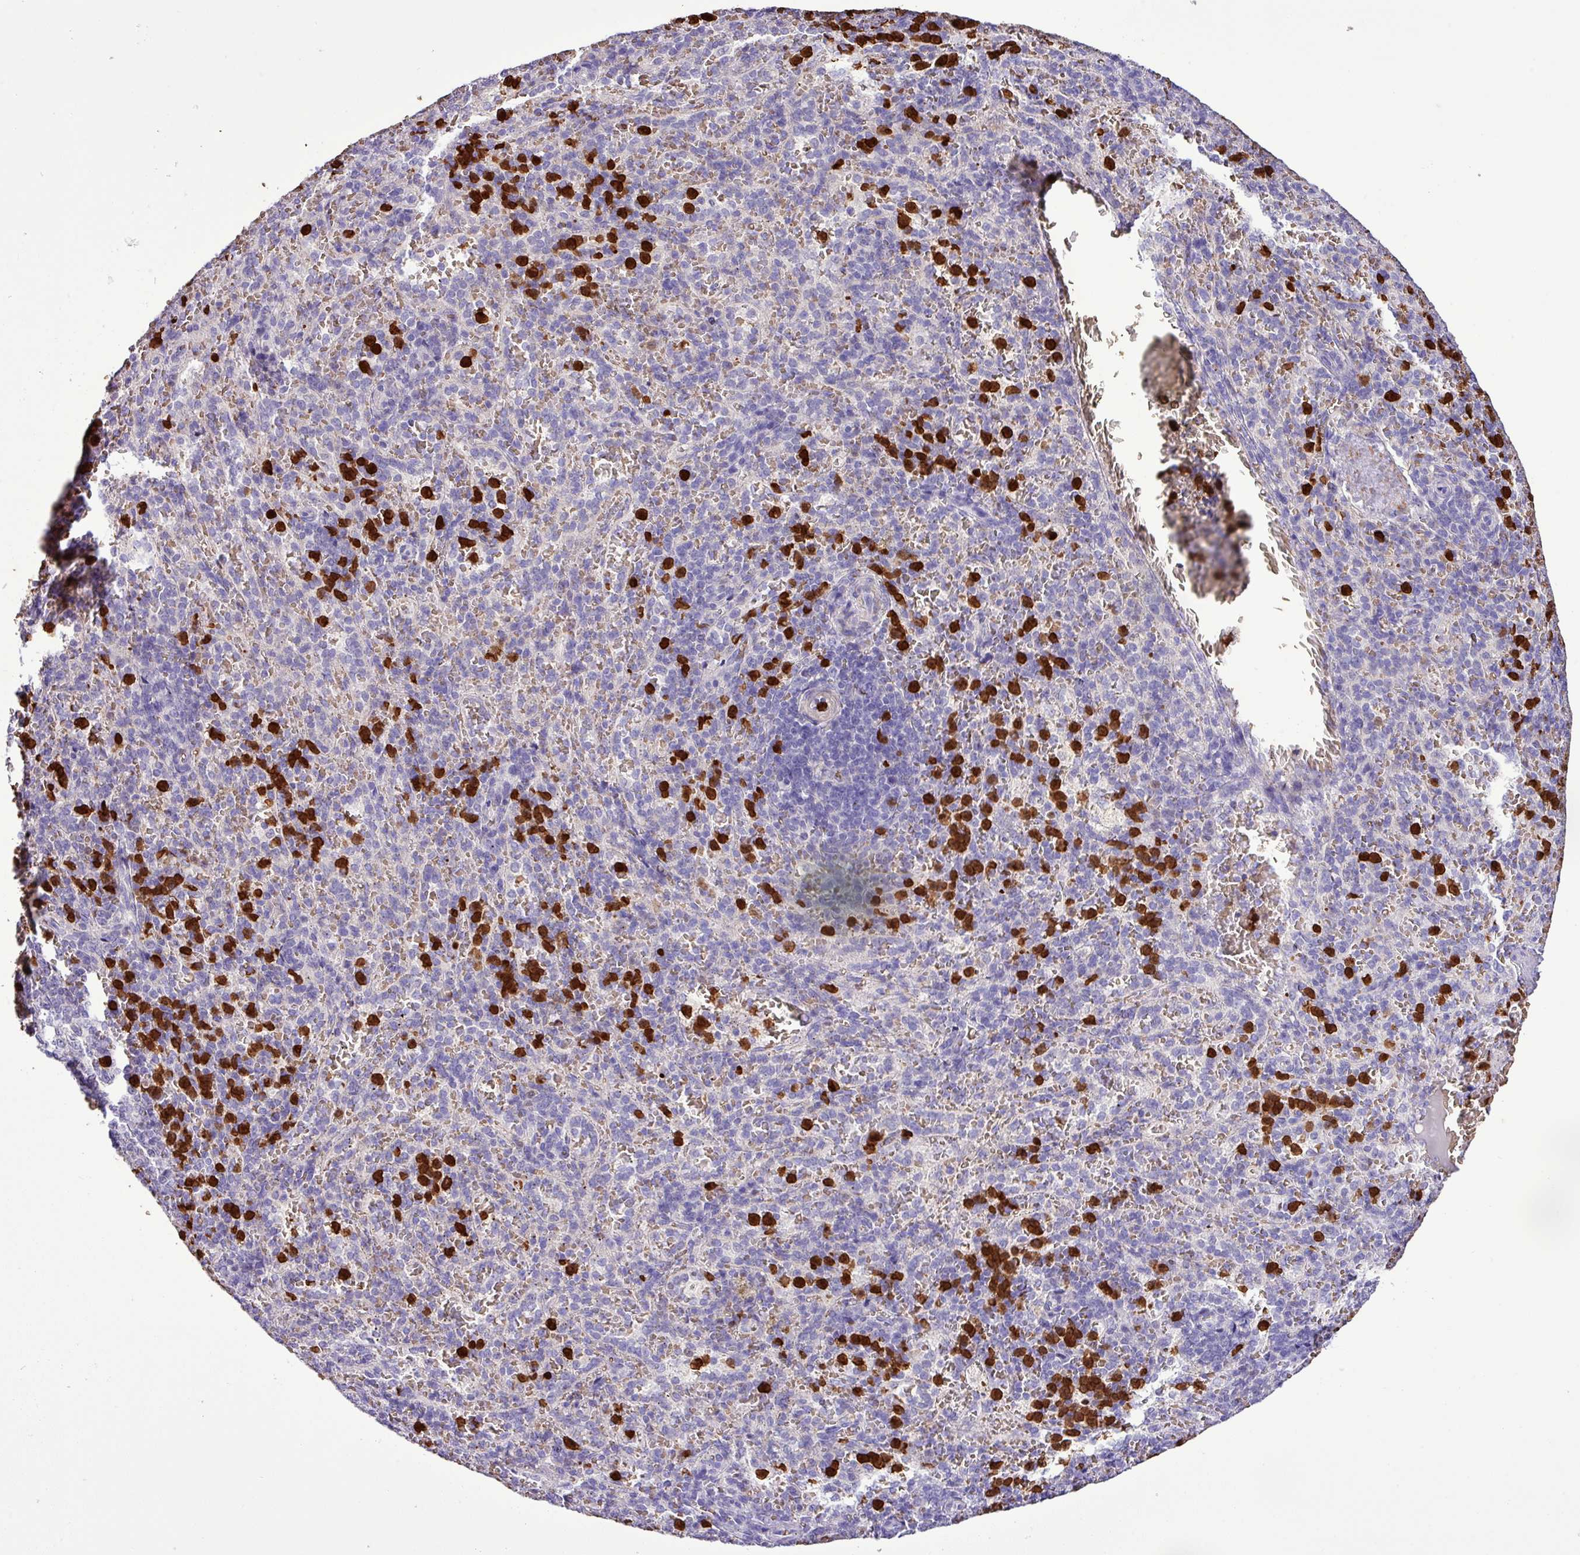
{"staining": {"intensity": "strong", "quantity": "25%-75%", "location": "cytoplasmic/membranous"}, "tissue": "spleen", "cell_type": "Cells in red pulp", "image_type": "normal", "snomed": [{"axis": "morphology", "description": "Normal tissue, NOS"}, {"axis": "topography", "description": "Spleen"}], "caption": "Spleen stained for a protein (brown) shows strong cytoplasmic/membranous positive staining in approximately 25%-75% of cells in red pulp.", "gene": "MGAT4B", "patient": {"sex": "female", "age": 21}}